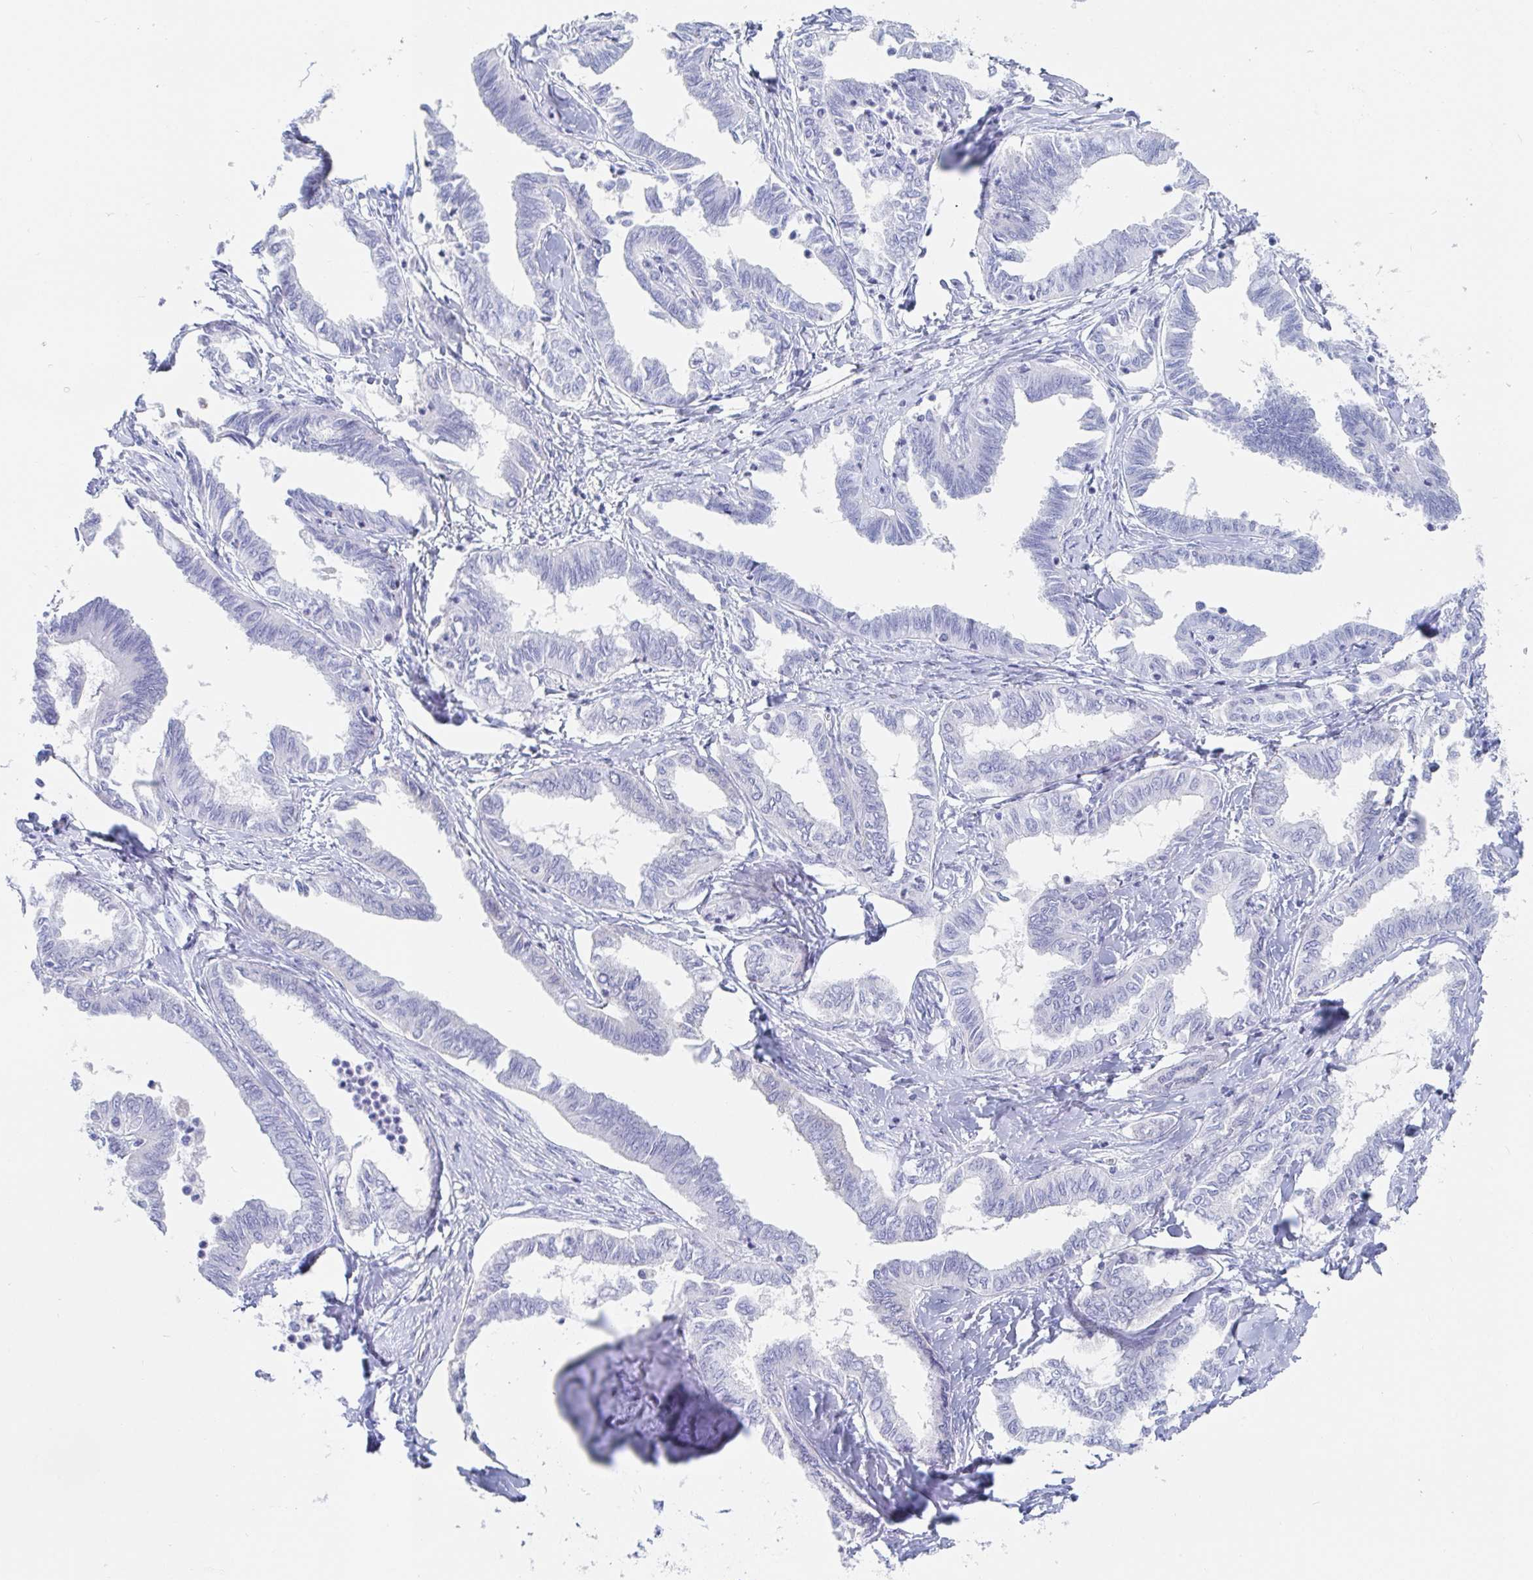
{"staining": {"intensity": "negative", "quantity": "none", "location": "none"}, "tissue": "ovarian cancer", "cell_type": "Tumor cells", "image_type": "cancer", "snomed": [{"axis": "morphology", "description": "Carcinoma, endometroid"}, {"axis": "topography", "description": "Ovary"}], "caption": "This is a photomicrograph of immunohistochemistry (IHC) staining of ovarian endometroid carcinoma, which shows no positivity in tumor cells.", "gene": "PACSIN1", "patient": {"sex": "female", "age": 70}}